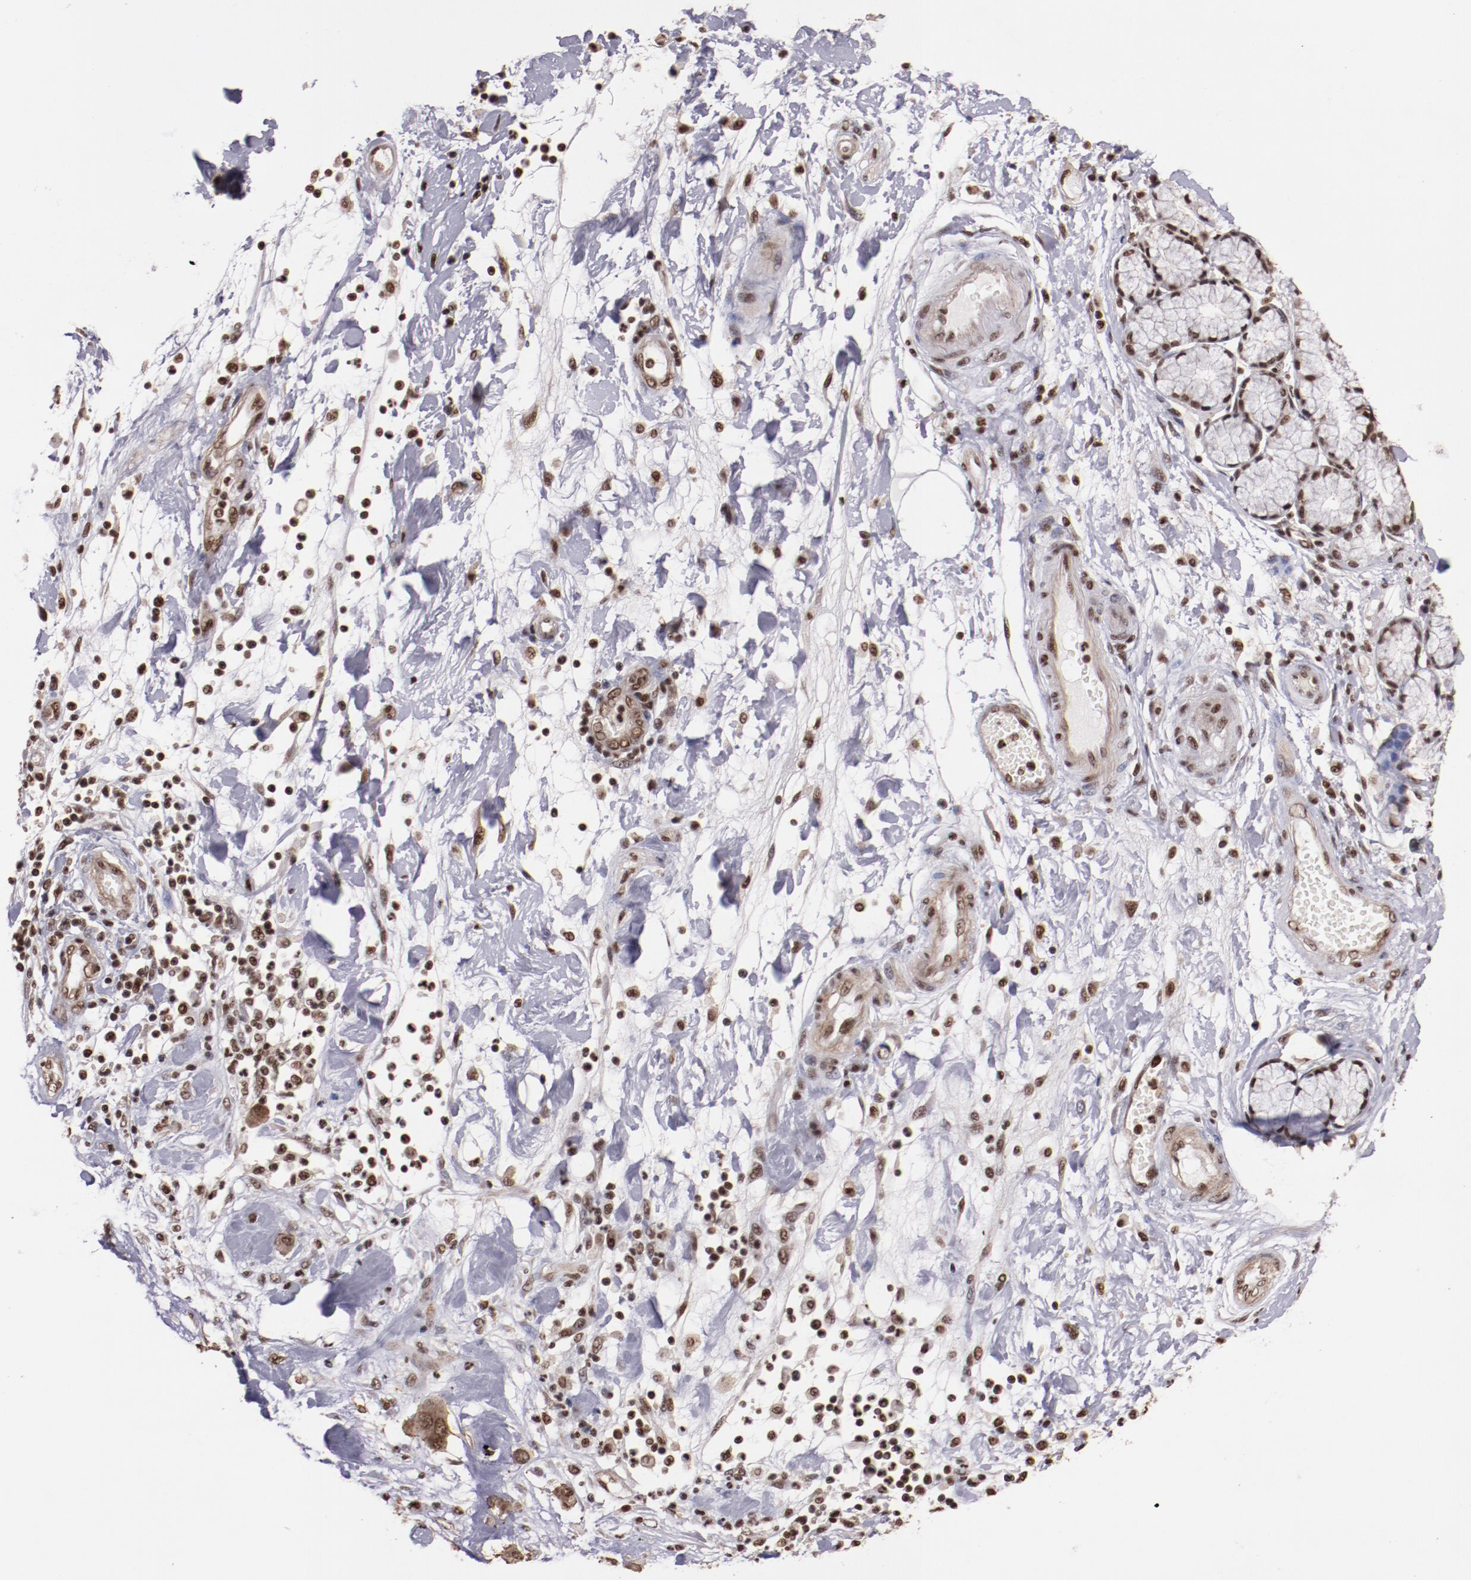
{"staining": {"intensity": "moderate", "quantity": "25%-75%", "location": "nuclear"}, "tissue": "pancreatic cancer", "cell_type": "Tumor cells", "image_type": "cancer", "snomed": [{"axis": "morphology", "description": "Adenocarcinoma, NOS"}, {"axis": "morphology", "description": "Adenocarcinoma, metastatic, NOS"}, {"axis": "topography", "description": "Lymph node"}, {"axis": "topography", "description": "Pancreas"}, {"axis": "topography", "description": "Duodenum"}], "caption": "Protein staining by immunohistochemistry (IHC) exhibits moderate nuclear expression in approximately 25%-75% of tumor cells in metastatic adenocarcinoma (pancreatic).", "gene": "STAG2", "patient": {"sex": "female", "age": 64}}